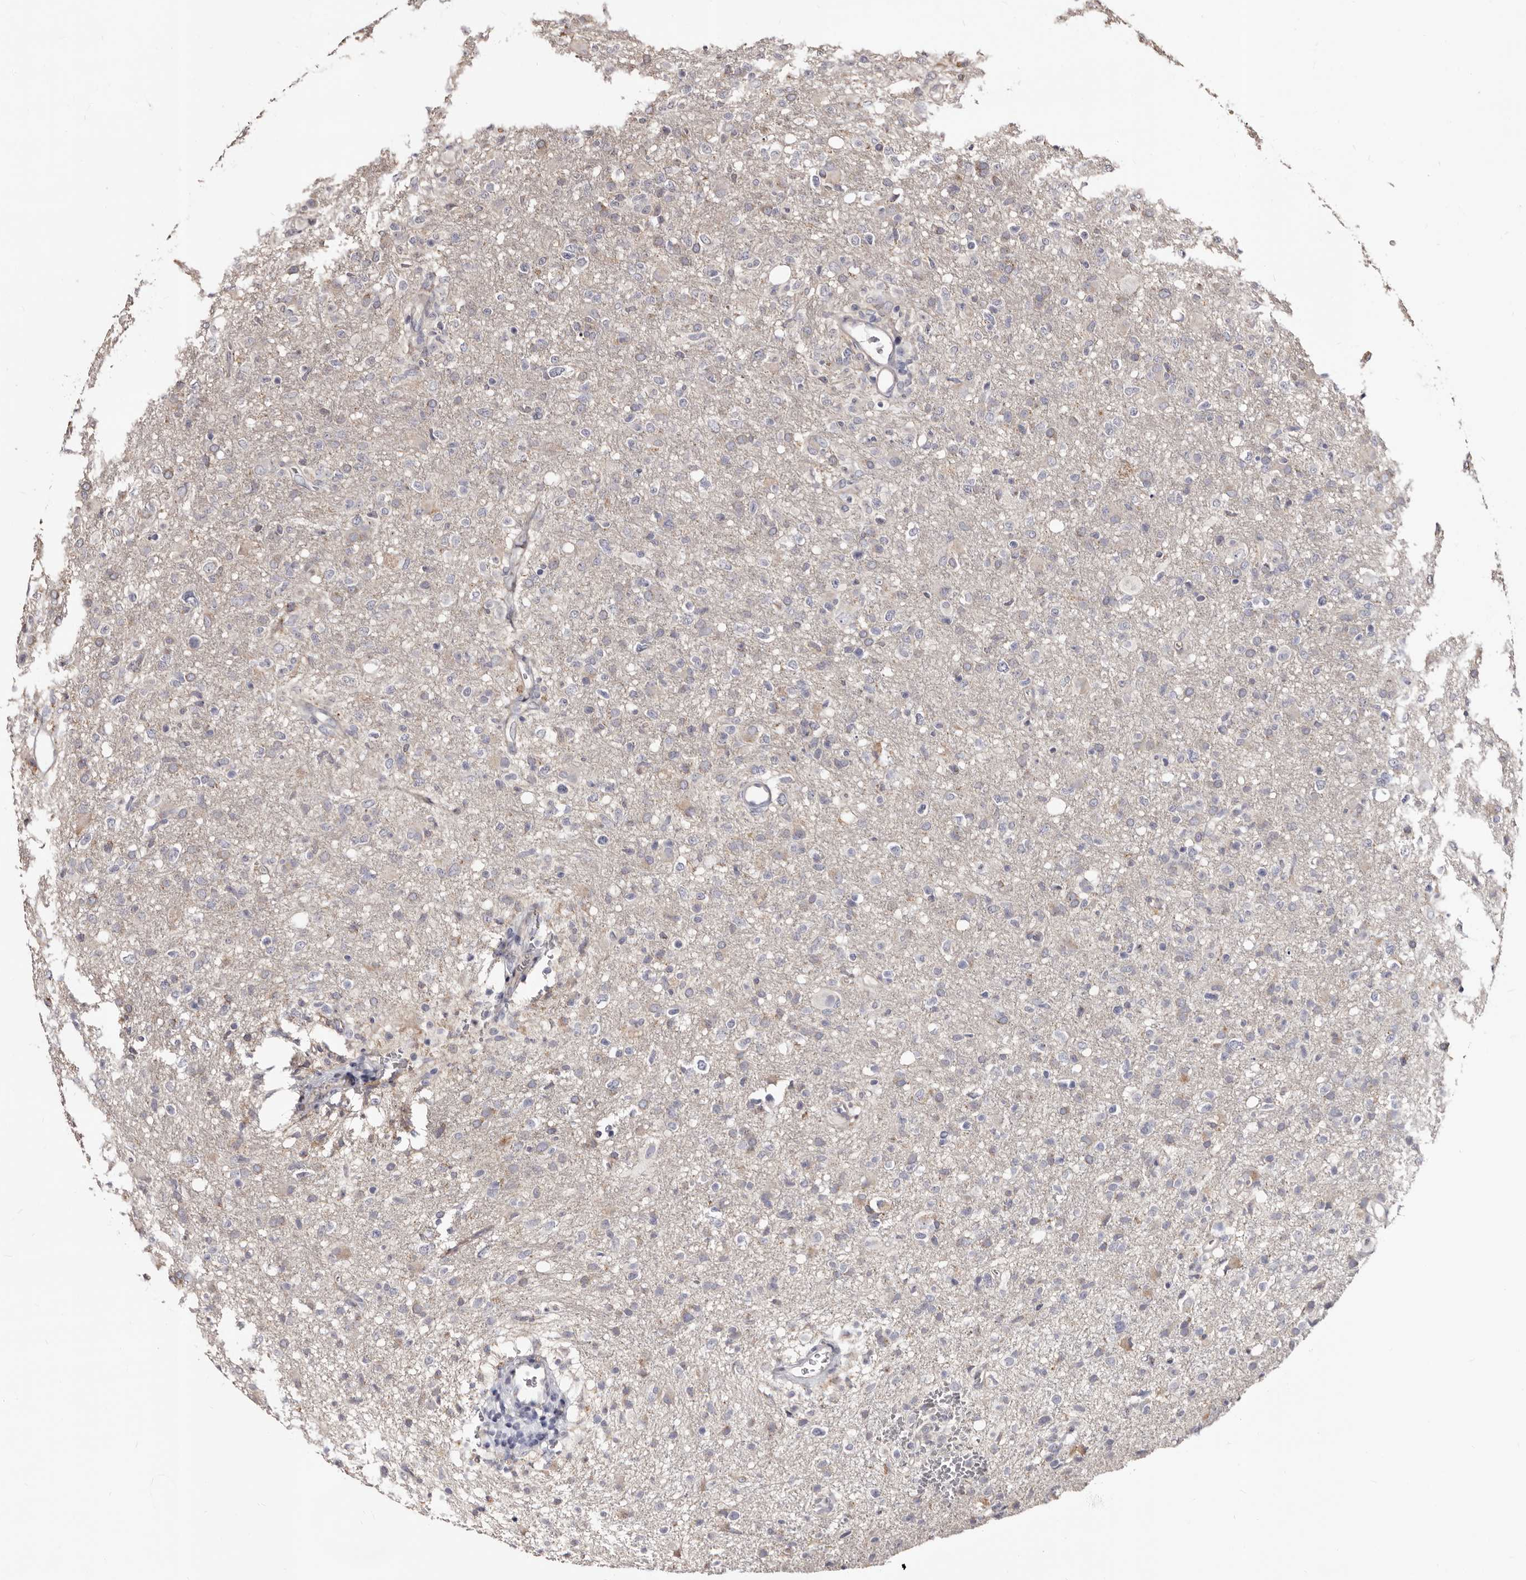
{"staining": {"intensity": "negative", "quantity": "none", "location": "none"}, "tissue": "glioma", "cell_type": "Tumor cells", "image_type": "cancer", "snomed": [{"axis": "morphology", "description": "Glioma, malignant, High grade"}, {"axis": "topography", "description": "Brain"}], "caption": "The micrograph displays no staining of tumor cells in malignant glioma (high-grade). (DAB immunohistochemistry, high magnification).", "gene": "PTAFR", "patient": {"sex": "female", "age": 57}}